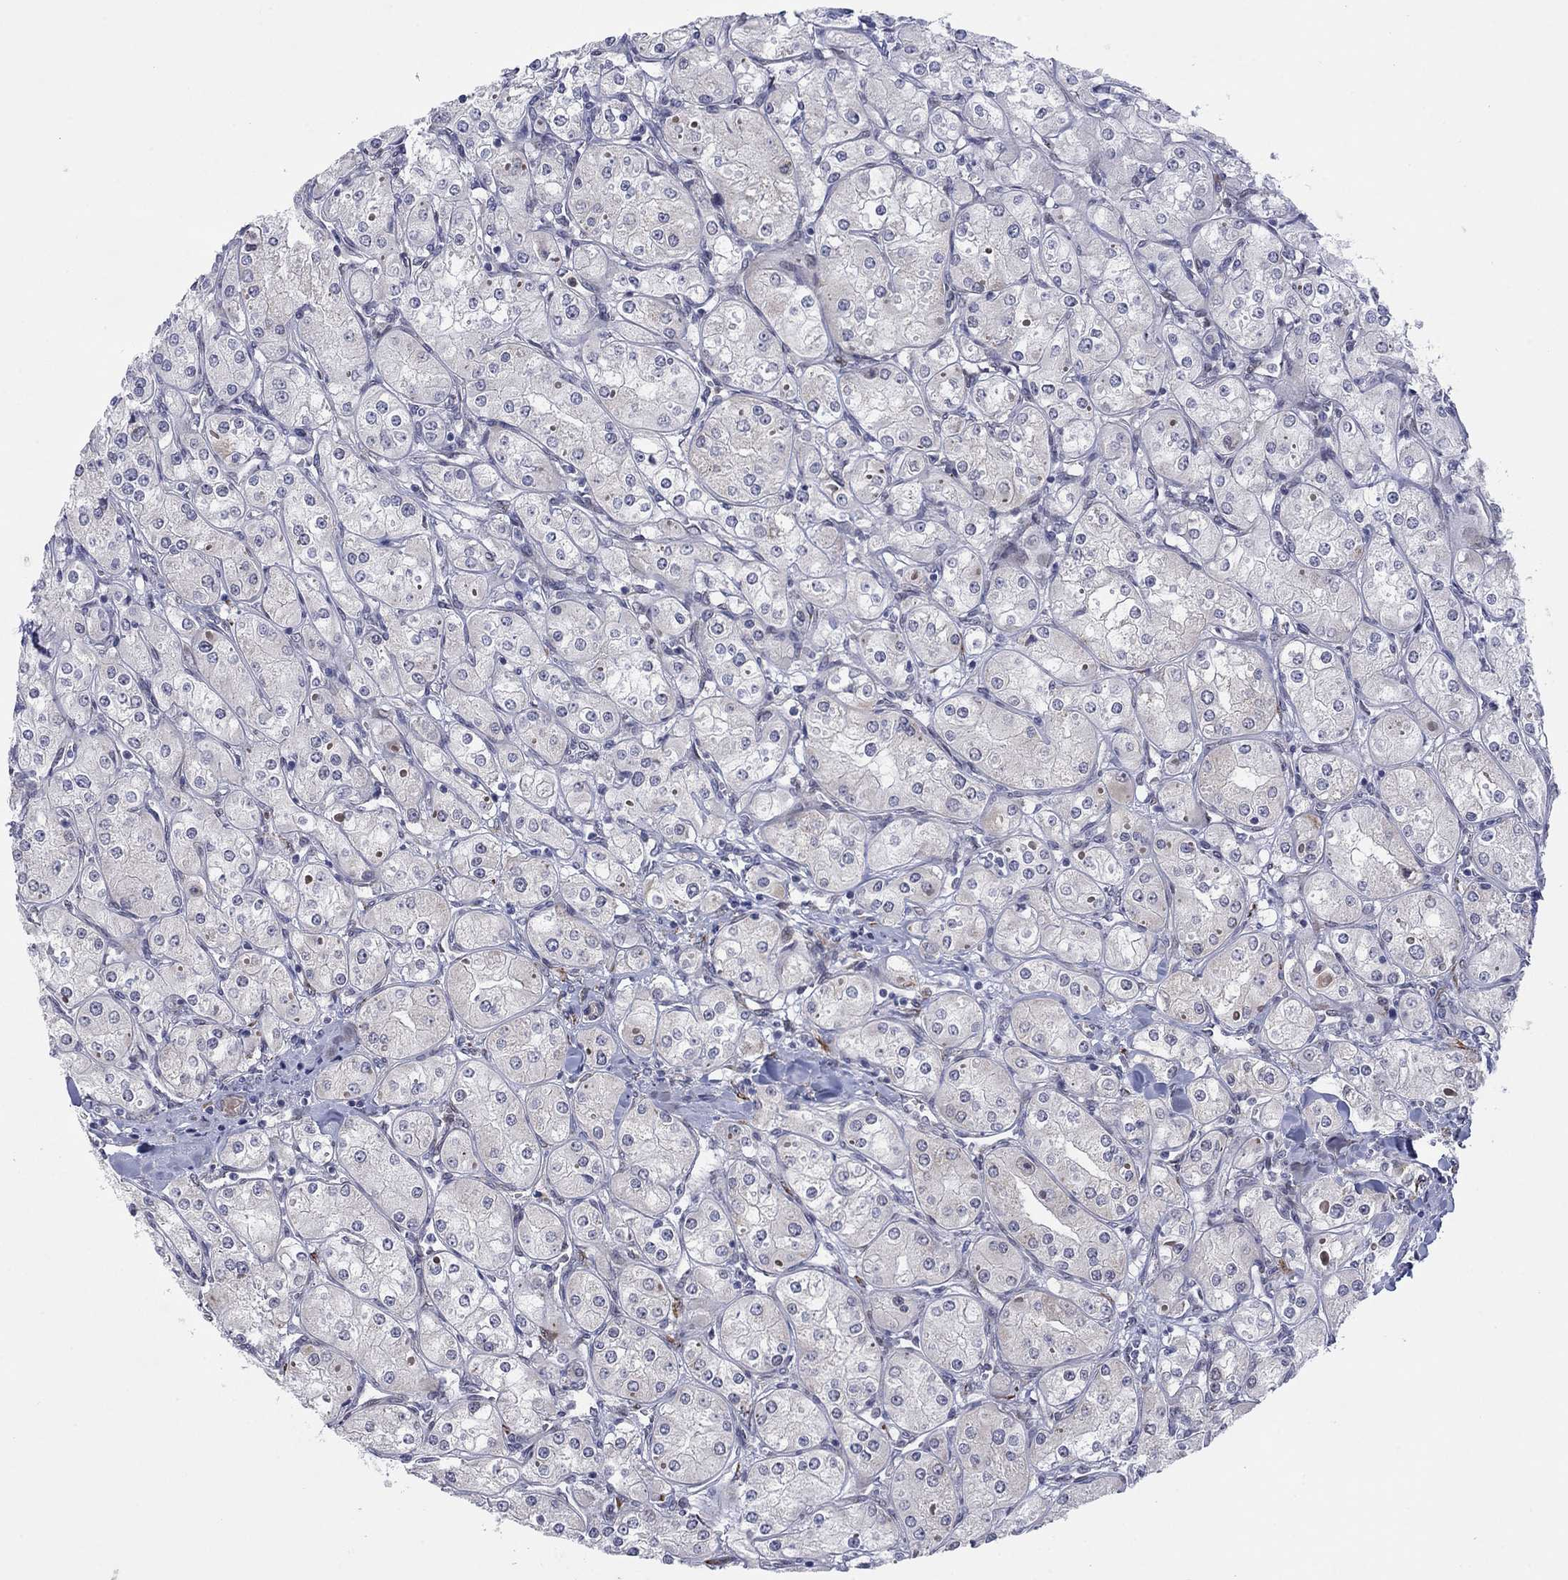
{"staining": {"intensity": "weak", "quantity": "<25%", "location": "cytoplasmic/membranous"}, "tissue": "renal cancer", "cell_type": "Tumor cells", "image_type": "cancer", "snomed": [{"axis": "morphology", "description": "Adenocarcinoma, NOS"}, {"axis": "topography", "description": "Kidney"}], "caption": "Immunohistochemistry (IHC) of human renal cancer reveals no staining in tumor cells.", "gene": "TTC21B", "patient": {"sex": "male", "age": 77}}